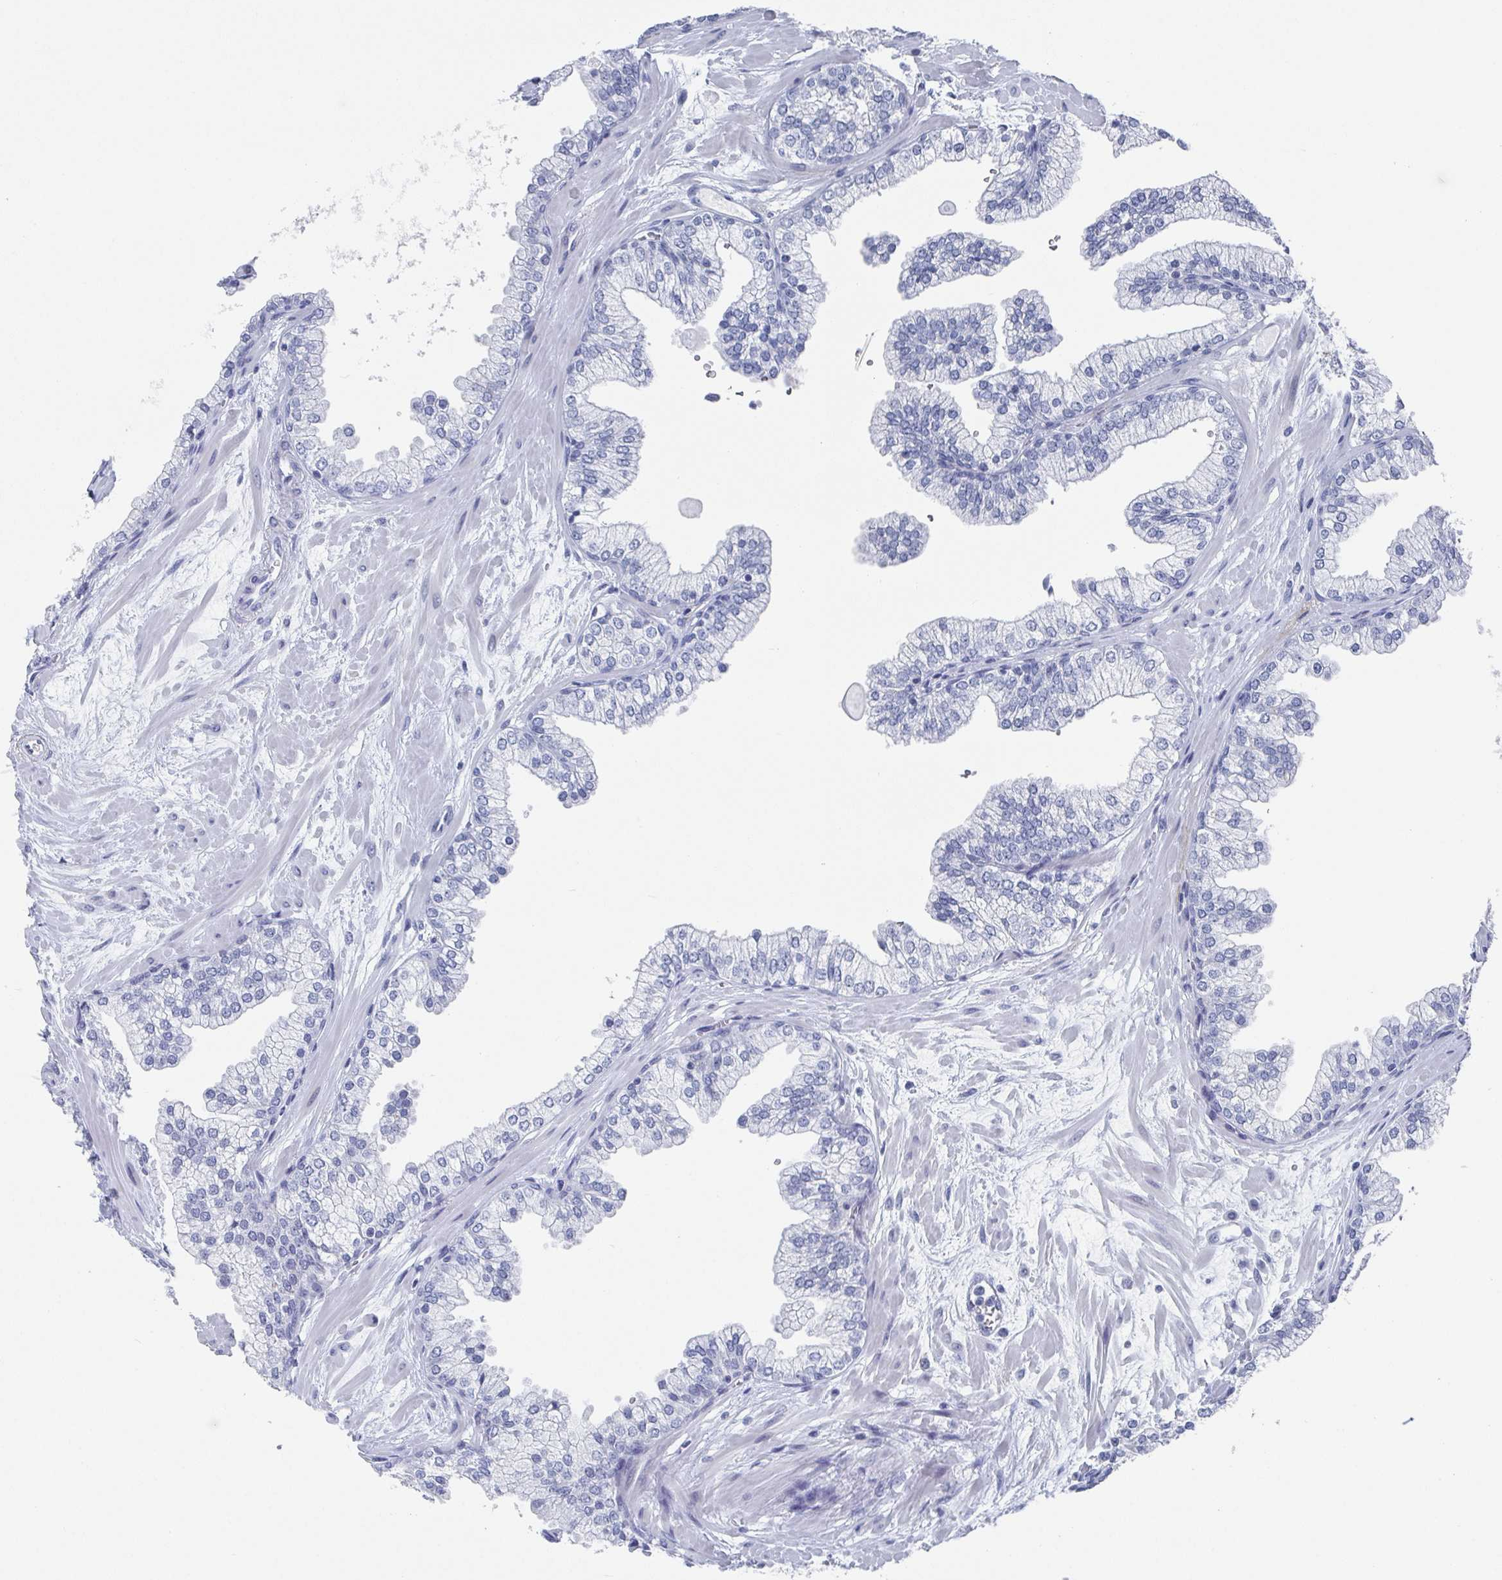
{"staining": {"intensity": "negative", "quantity": "none", "location": "none"}, "tissue": "prostate", "cell_type": "Glandular cells", "image_type": "normal", "snomed": [{"axis": "morphology", "description": "Normal tissue, NOS"}, {"axis": "topography", "description": "Prostate"}, {"axis": "topography", "description": "Peripheral nerve tissue"}], "caption": "Protein analysis of benign prostate displays no significant expression in glandular cells. (DAB immunohistochemistry, high magnification).", "gene": "CAMKV", "patient": {"sex": "male", "age": 61}}